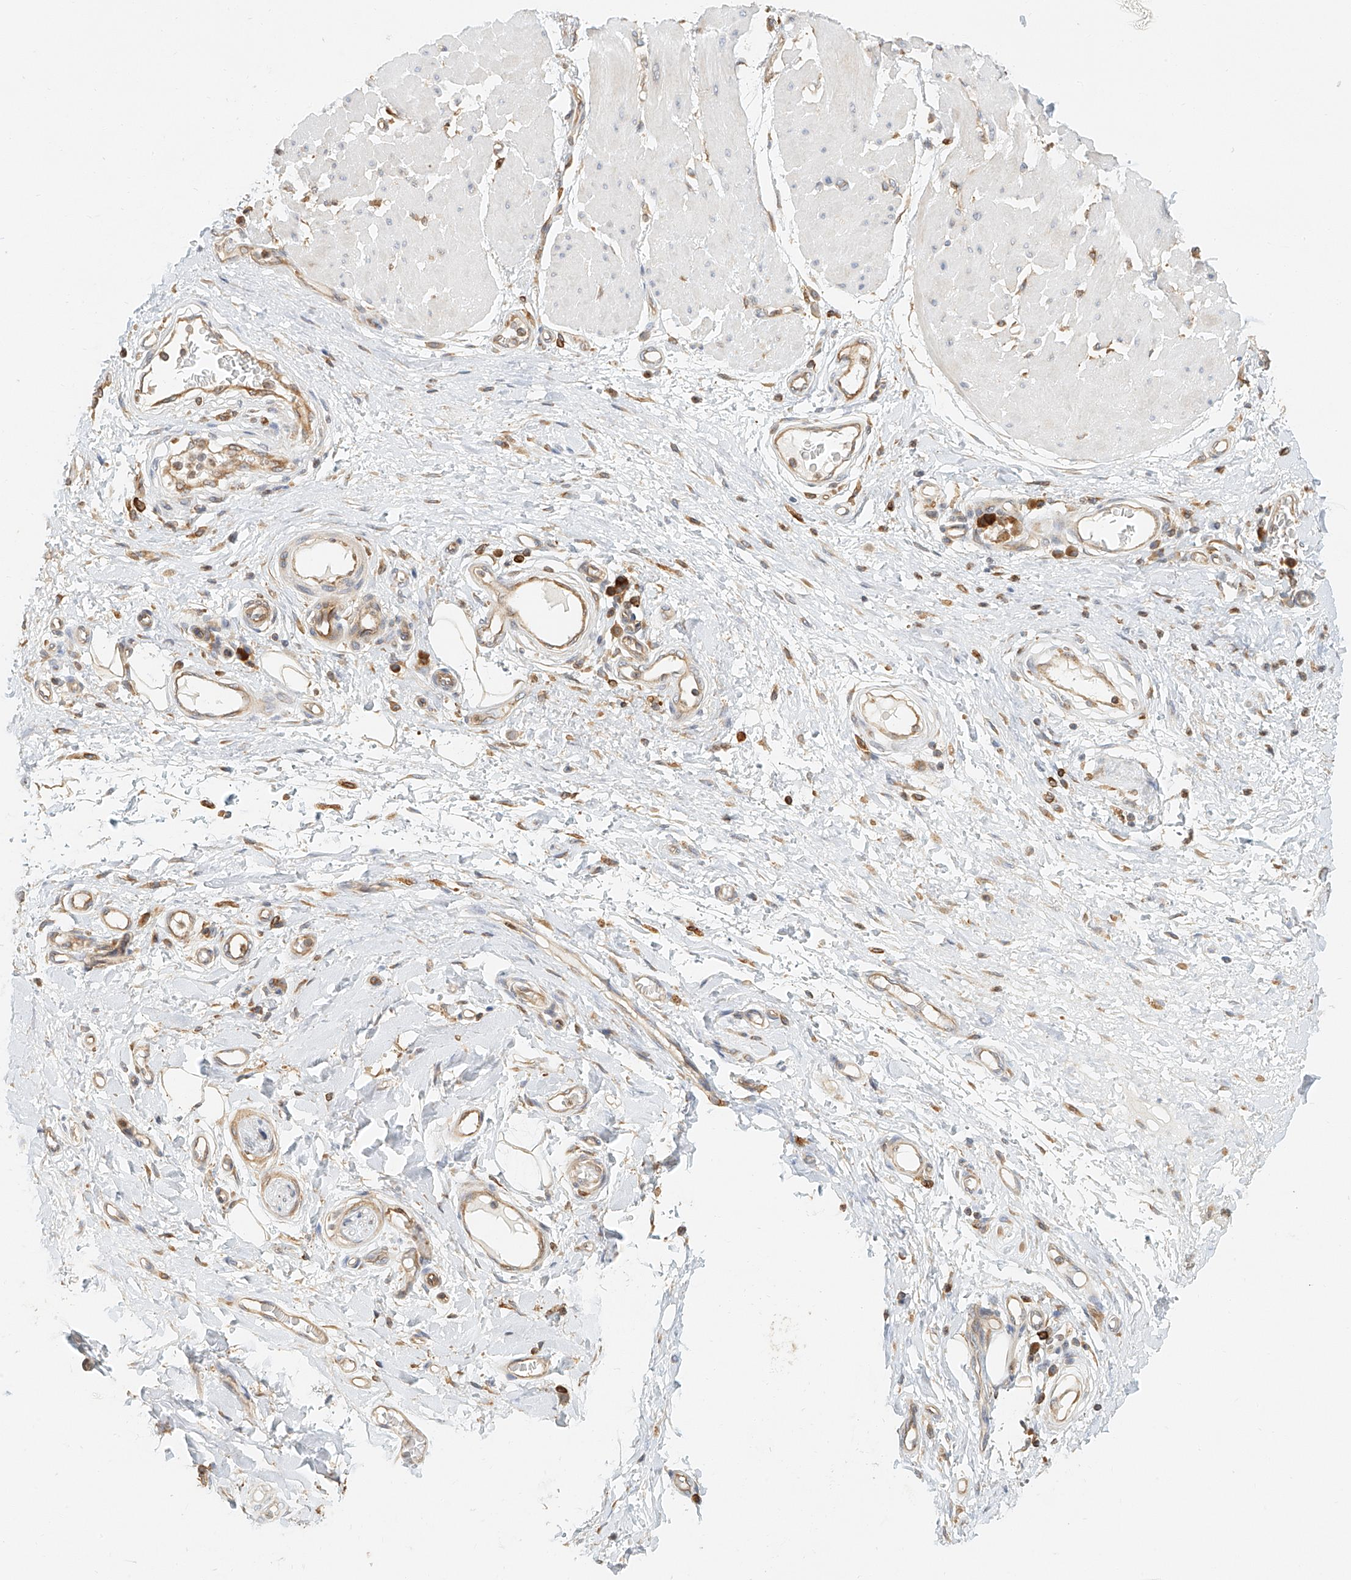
{"staining": {"intensity": "weak", "quantity": ">75%", "location": "cytoplasmic/membranous"}, "tissue": "adipose tissue", "cell_type": "Adipocytes", "image_type": "normal", "snomed": [{"axis": "morphology", "description": "Normal tissue, NOS"}, {"axis": "morphology", "description": "Adenocarcinoma, NOS"}, {"axis": "topography", "description": "Esophagus"}, {"axis": "topography", "description": "Stomach, upper"}, {"axis": "topography", "description": "Peripheral nerve tissue"}], "caption": "Immunohistochemistry (IHC) staining of unremarkable adipose tissue, which displays low levels of weak cytoplasmic/membranous expression in approximately >75% of adipocytes indicating weak cytoplasmic/membranous protein staining. The staining was performed using DAB (brown) for protein detection and nuclei were counterstained in hematoxylin (blue).", "gene": "DHRS7", "patient": {"sex": "male", "age": 62}}